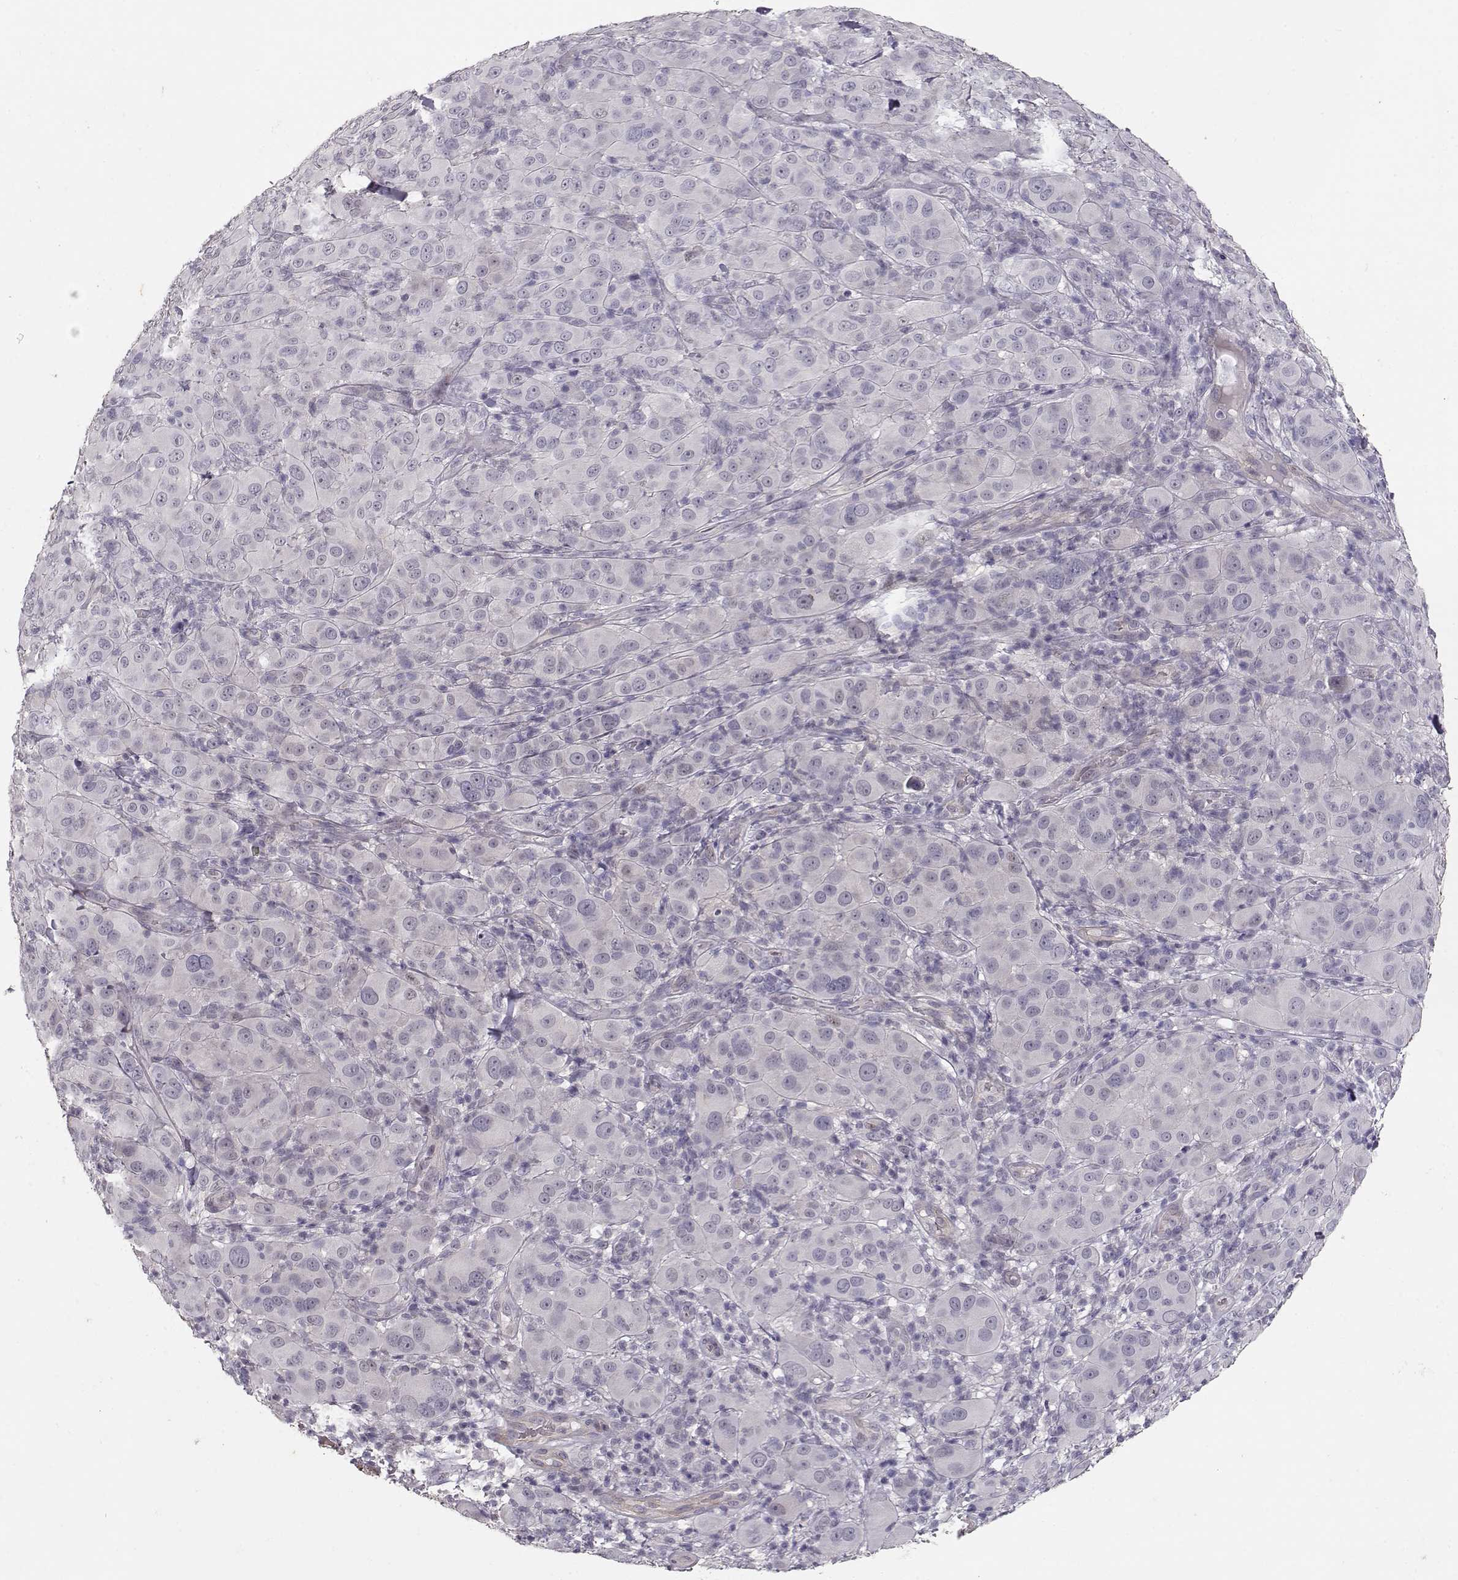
{"staining": {"intensity": "negative", "quantity": "none", "location": "none"}, "tissue": "melanoma", "cell_type": "Tumor cells", "image_type": "cancer", "snomed": [{"axis": "morphology", "description": "Malignant melanoma, NOS"}, {"axis": "topography", "description": "Skin"}], "caption": "IHC image of melanoma stained for a protein (brown), which reveals no staining in tumor cells.", "gene": "LAMA5", "patient": {"sex": "female", "age": 87}}